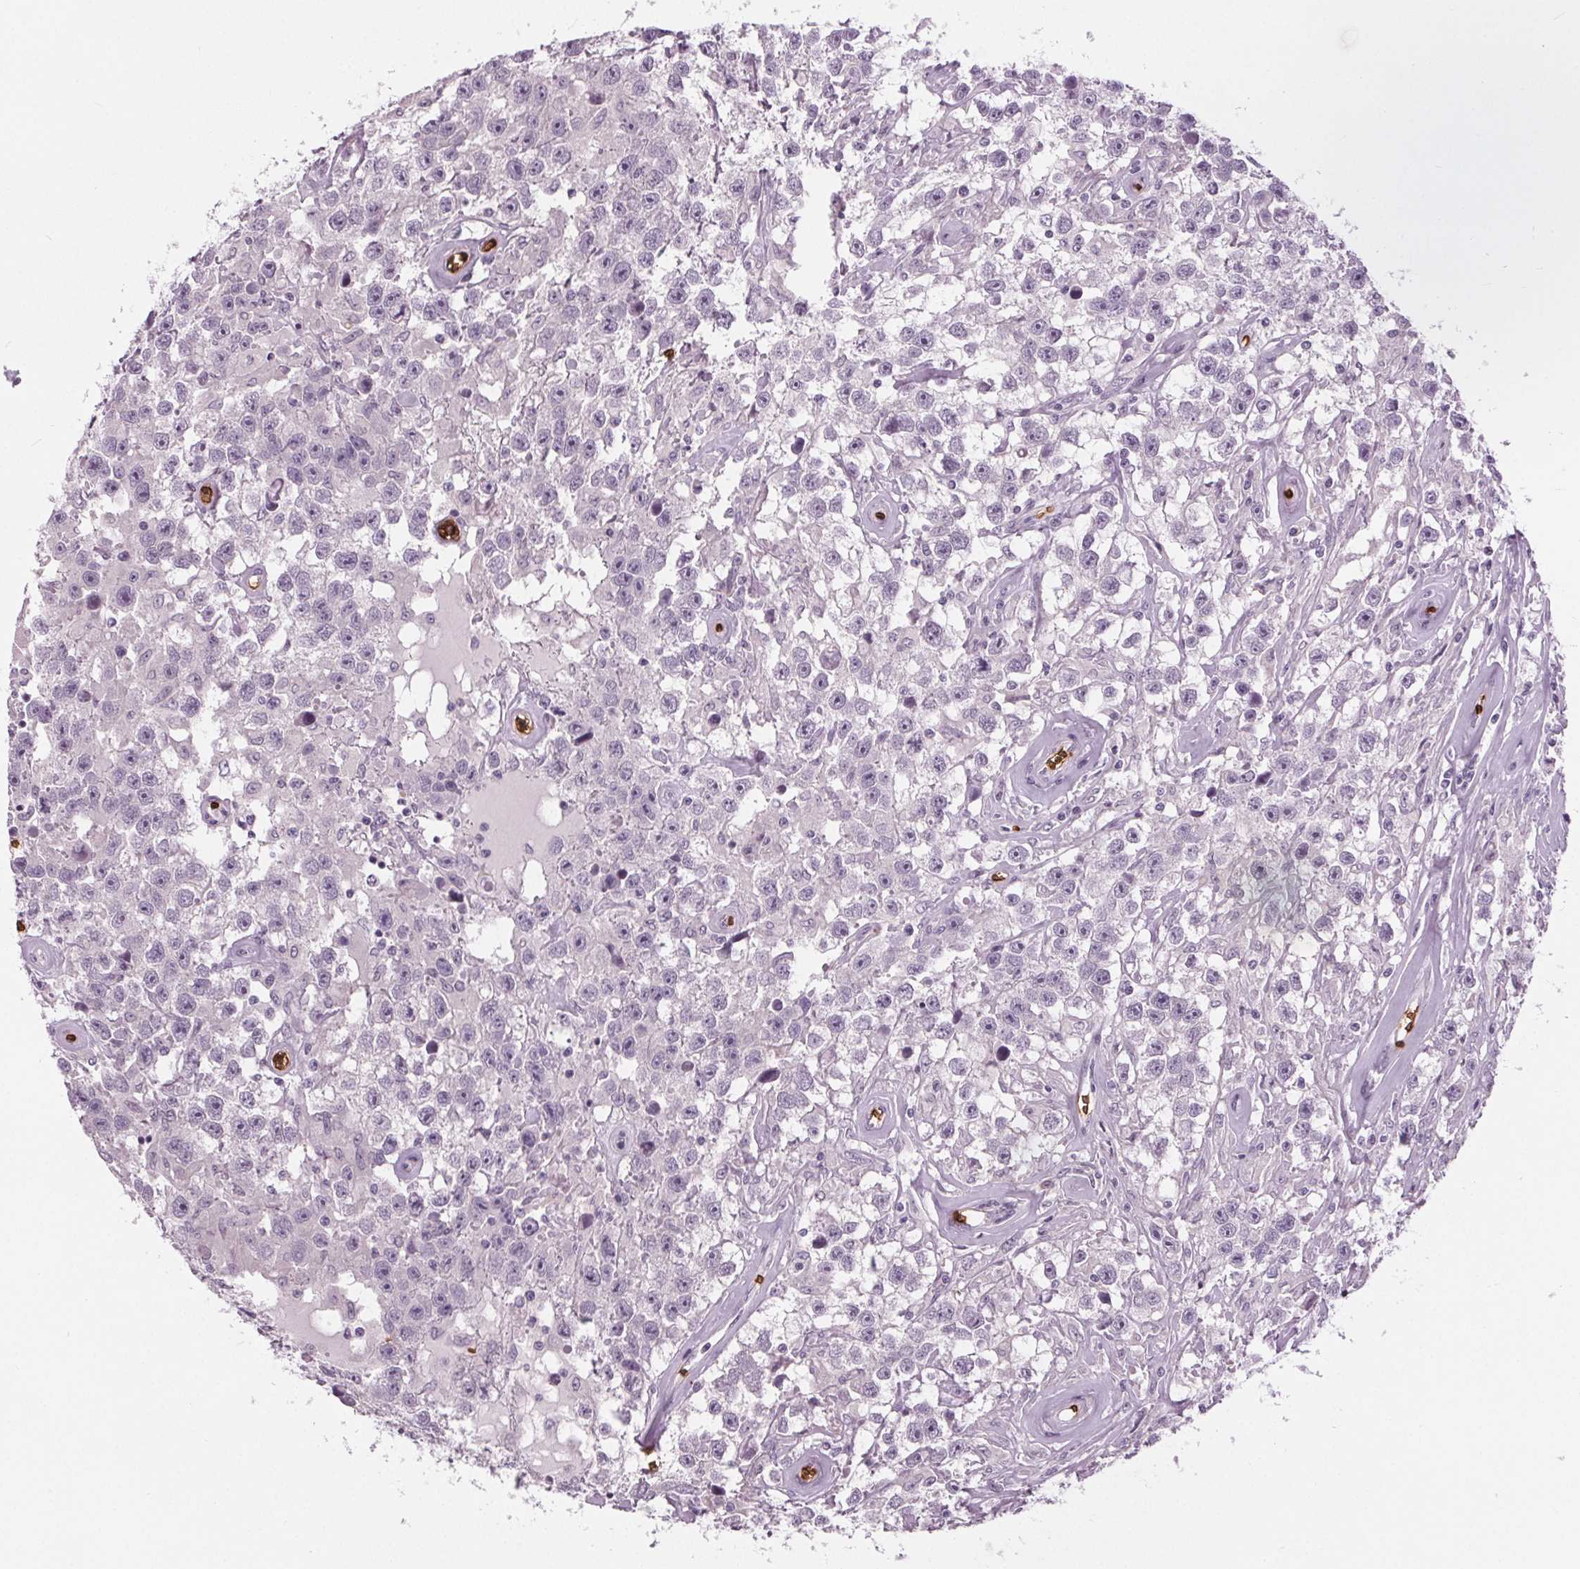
{"staining": {"intensity": "negative", "quantity": "none", "location": "none"}, "tissue": "testis cancer", "cell_type": "Tumor cells", "image_type": "cancer", "snomed": [{"axis": "morphology", "description": "Seminoma, NOS"}, {"axis": "topography", "description": "Testis"}], "caption": "Immunohistochemistry (IHC) histopathology image of neoplastic tissue: human testis cancer (seminoma) stained with DAB demonstrates no significant protein staining in tumor cells. (DAB IHC, high magnification).", "gene": "SLC4A1", "patient": {"sex": "male", "age": 43}}